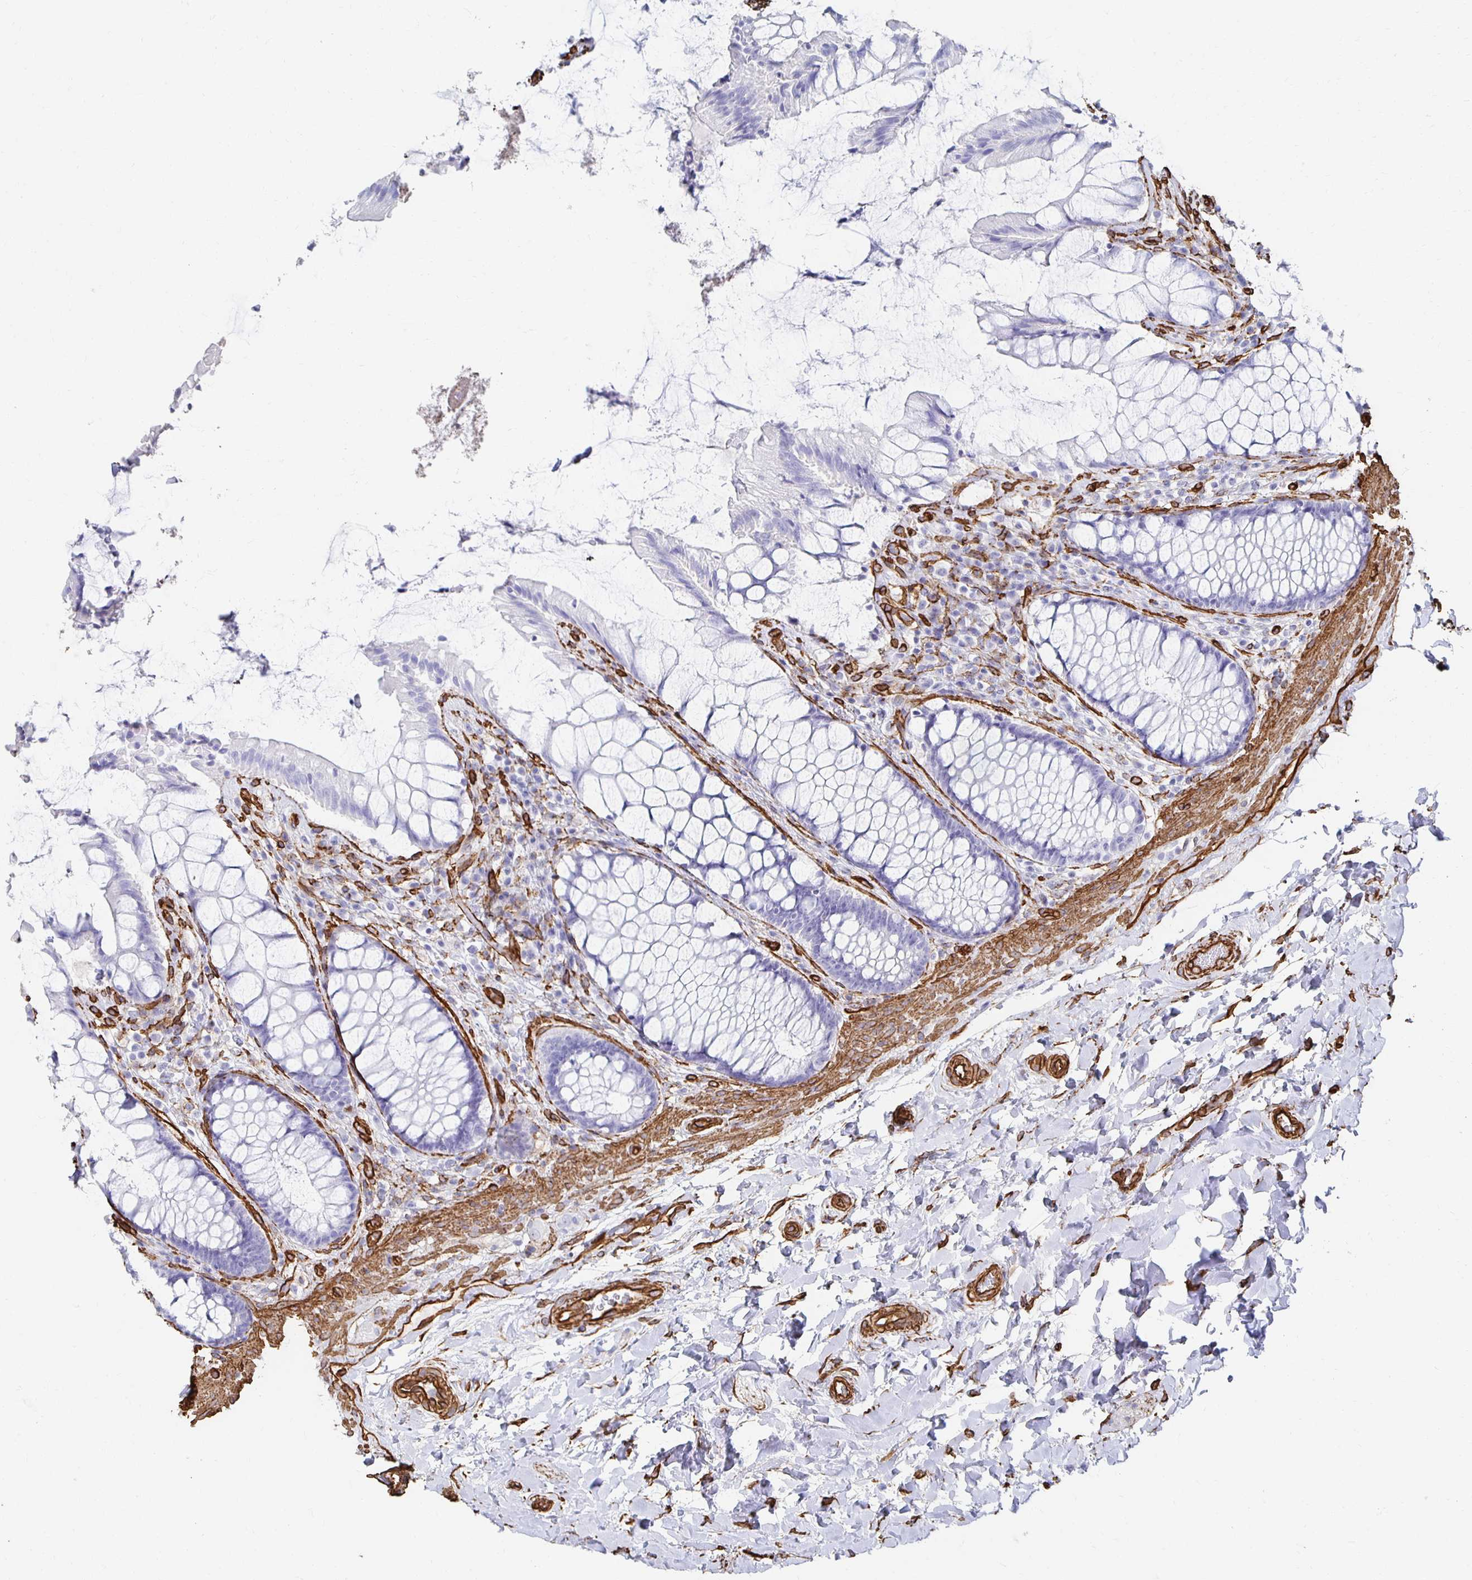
{"staining": {"intensity": "negative", "quantity": "none", "location": "none"}, "tissue": "rectum", "cell_type": "Glandular cells", "image_type": "normal", "snomed": [{"axis": "morphology", "description": "Normal tissue, NOS"}, {"axis": "topography", "description": "Rectum"}], "caption": "Image shows no significant protein expression in glandular cells of normal rectum. (Immunohistochemistry, brightfield microscopy, high magnification).", "gene": "VIPR2", "patient": {"sex": "female", "age": 58}}